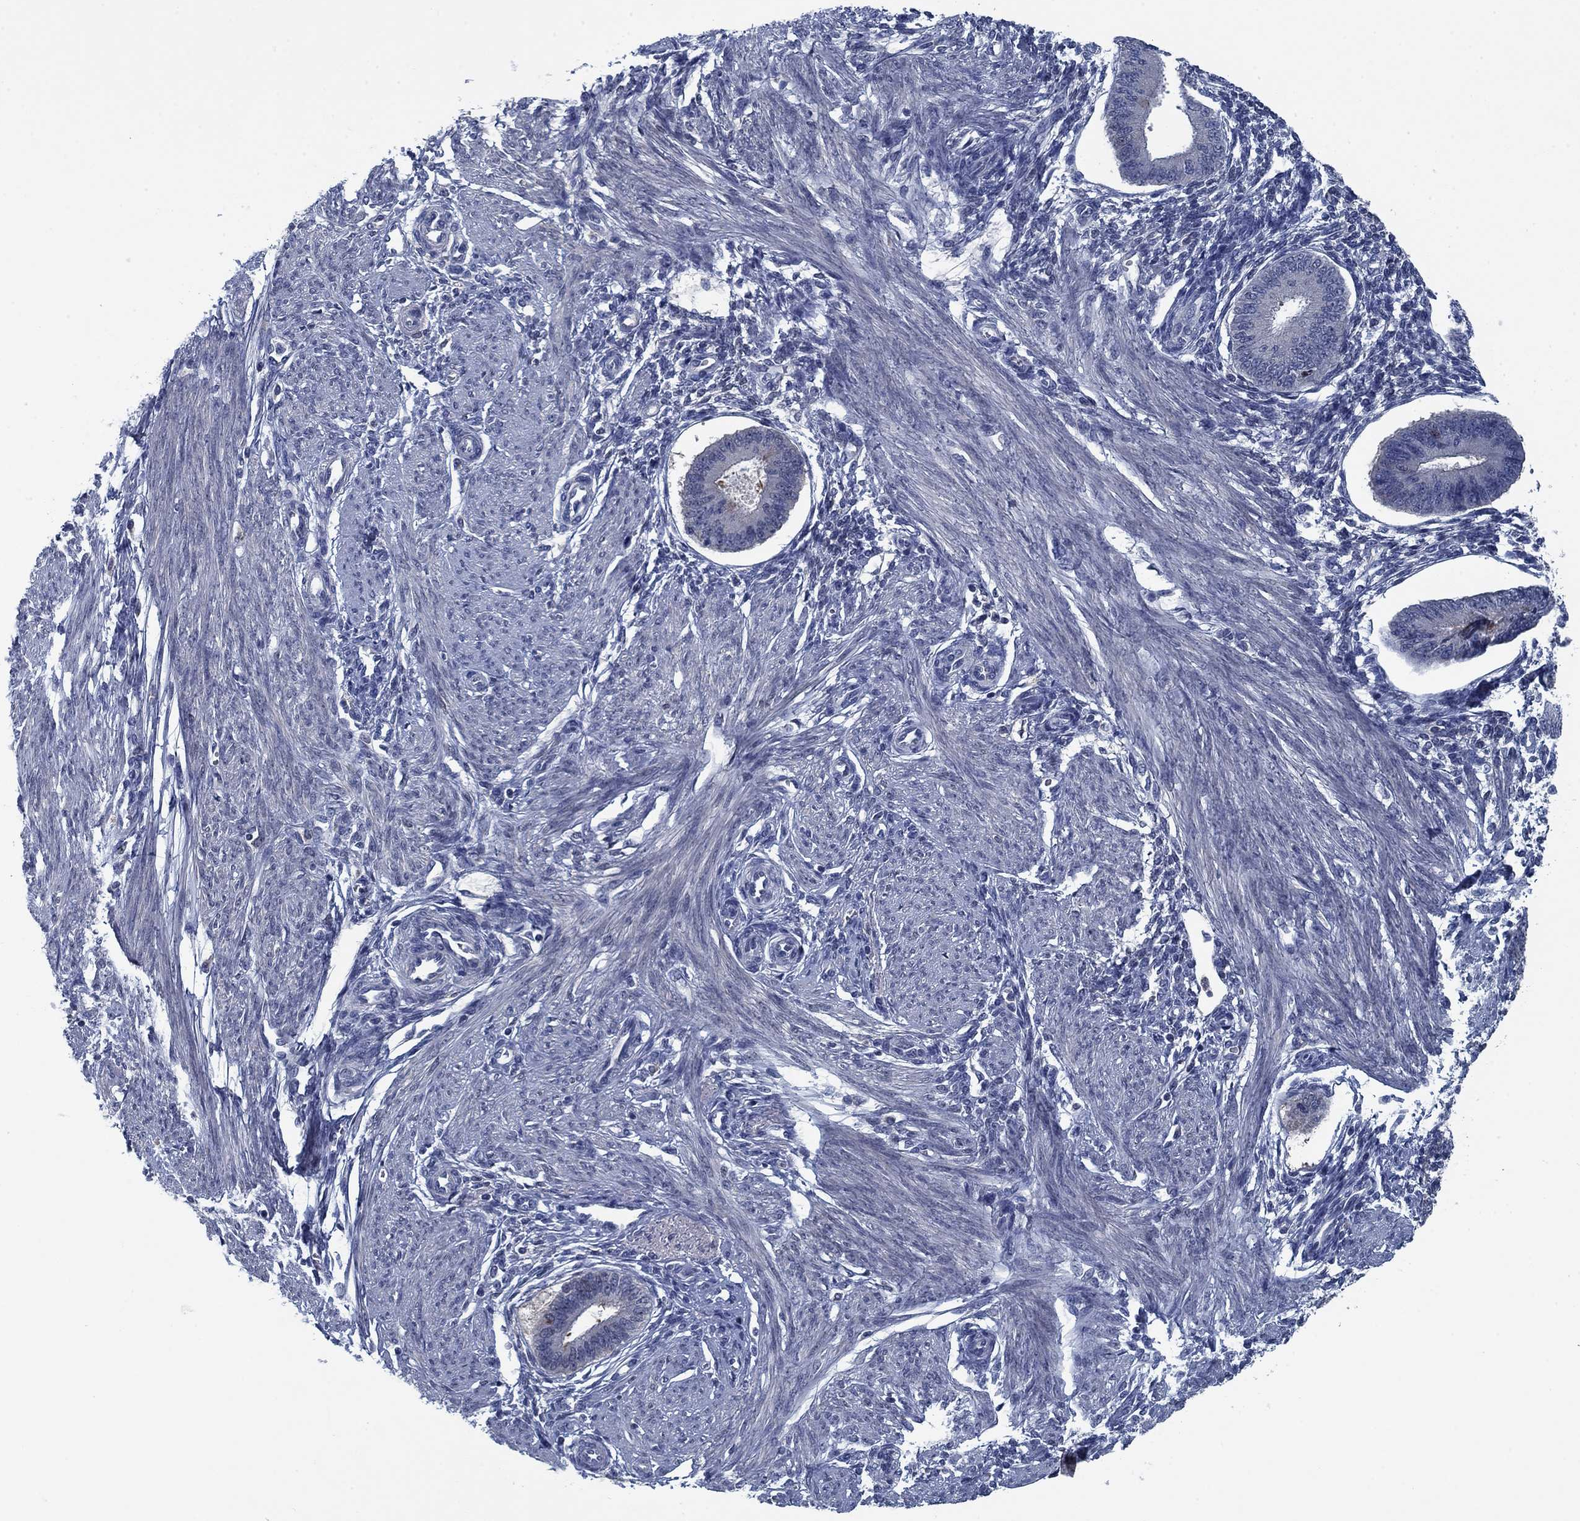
{"staining": {"intensity": "negative", "quantity": "none", "location": "none"}, "tissue": "endometrium", "cell_type": "Cells in endometrial stroma", "image_type": "normal", "snomed": [{"axis": "morphology", "description": "Normal tissue, NOS"}, {"axis": "topography", "description": "Endometrium"}], "caption": "Micrograph shows no protein expression in cells in endometrial stroma of benign endometrium. (DAB IHC with hematoxylin counter stain).", "gene": "PNMA8A", "patient": {"sex": "female", "age": 39}}